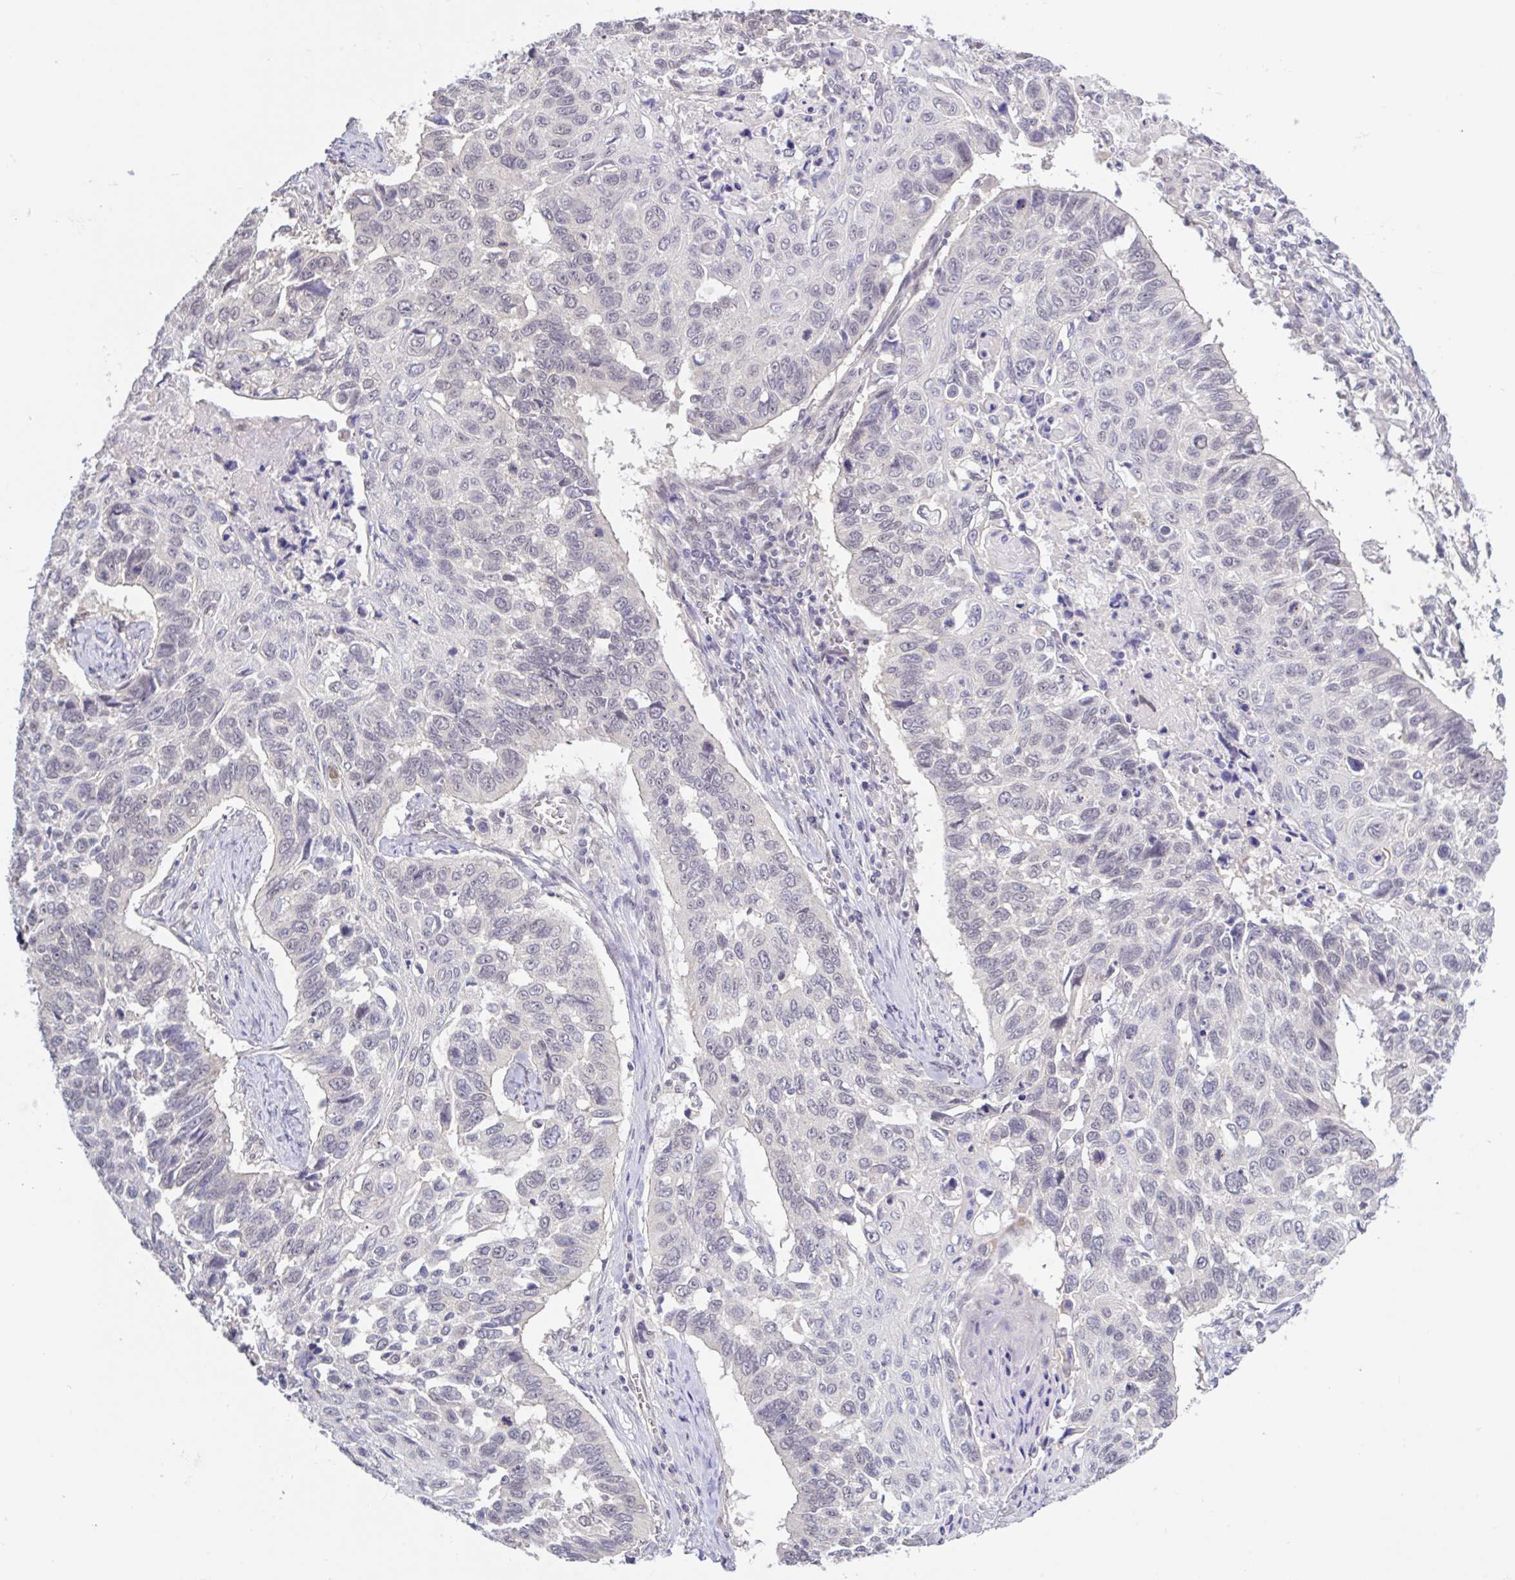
{"staining": {"intensity": "weak", "quantity": "<25%", "location": "nuclear"}, "tissue": "lung cancer", "cell_type": "Tumor cells", "image_type": "cancer", "snomed": [{"axis": "morphology", "description": "Squamous cell carcinoma, NOS"}, {"axis": "topography", "description": "Lung"}], "caption": "Immunohistochemistry (IHC) of human lung cancer (squamous cell carcinoma) reveals no expression in tumor cells.", "gene": "HYPK", "patient": {"sex": "male", "age": 62}}